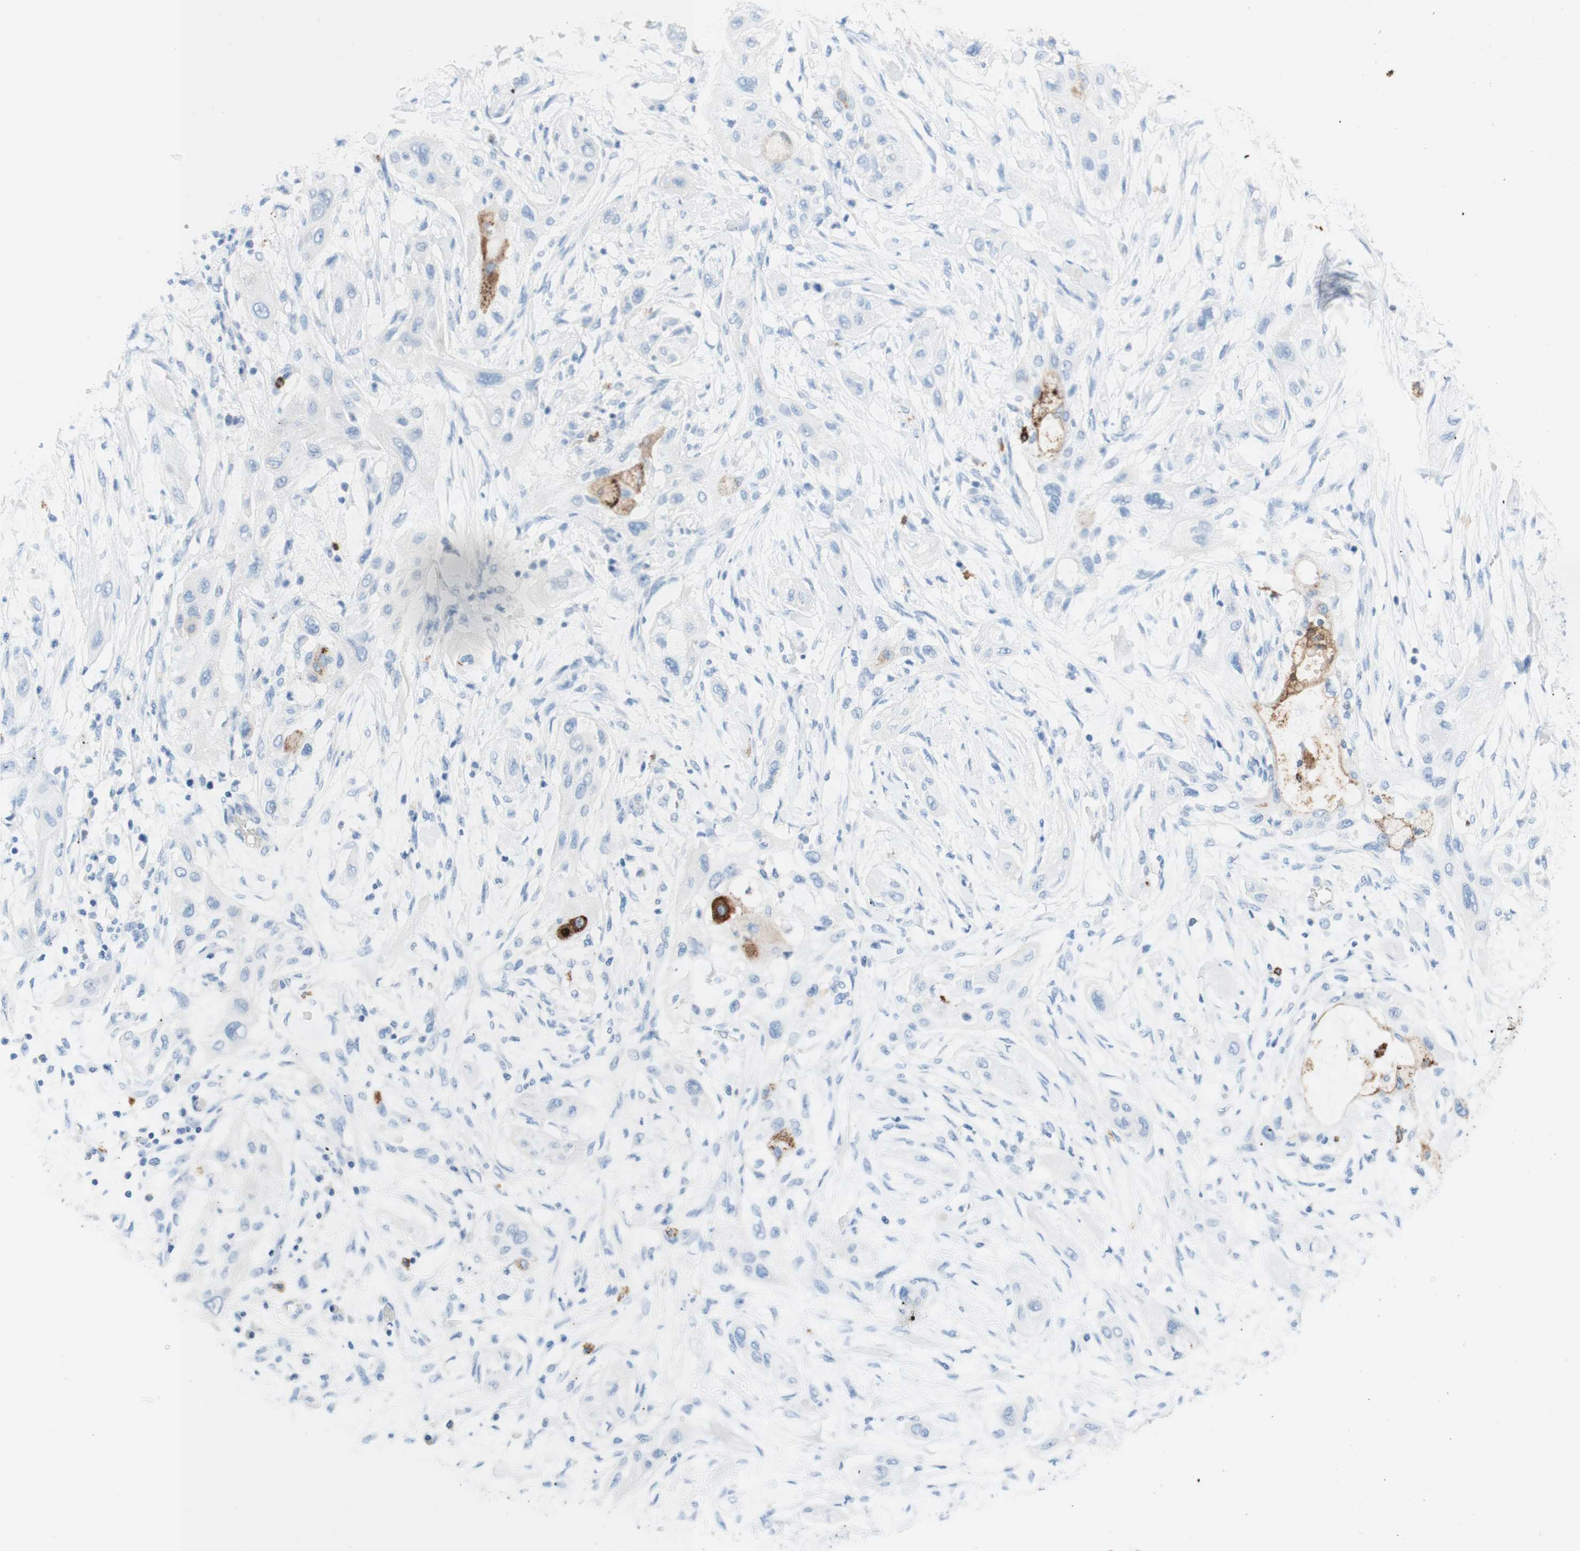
{"staining": {"intensity": "negative", "quantity": "none", "location": "none"}, "tissue": "lung cancer", "cell_type": "Tumor cells", "image_type": "cancer", "snomed": [{"axis": "morphology", "description": "Squamous cell carcinoma, NOS"}, {"axis": "topography", "description": "Lung"}], "caption": "An image of human lung cancer (squamous cell carcinoma) is negative for staining in tumor cells.", "gene": "CEACAM1", "patient": {"sex": "female", "age": 47}}